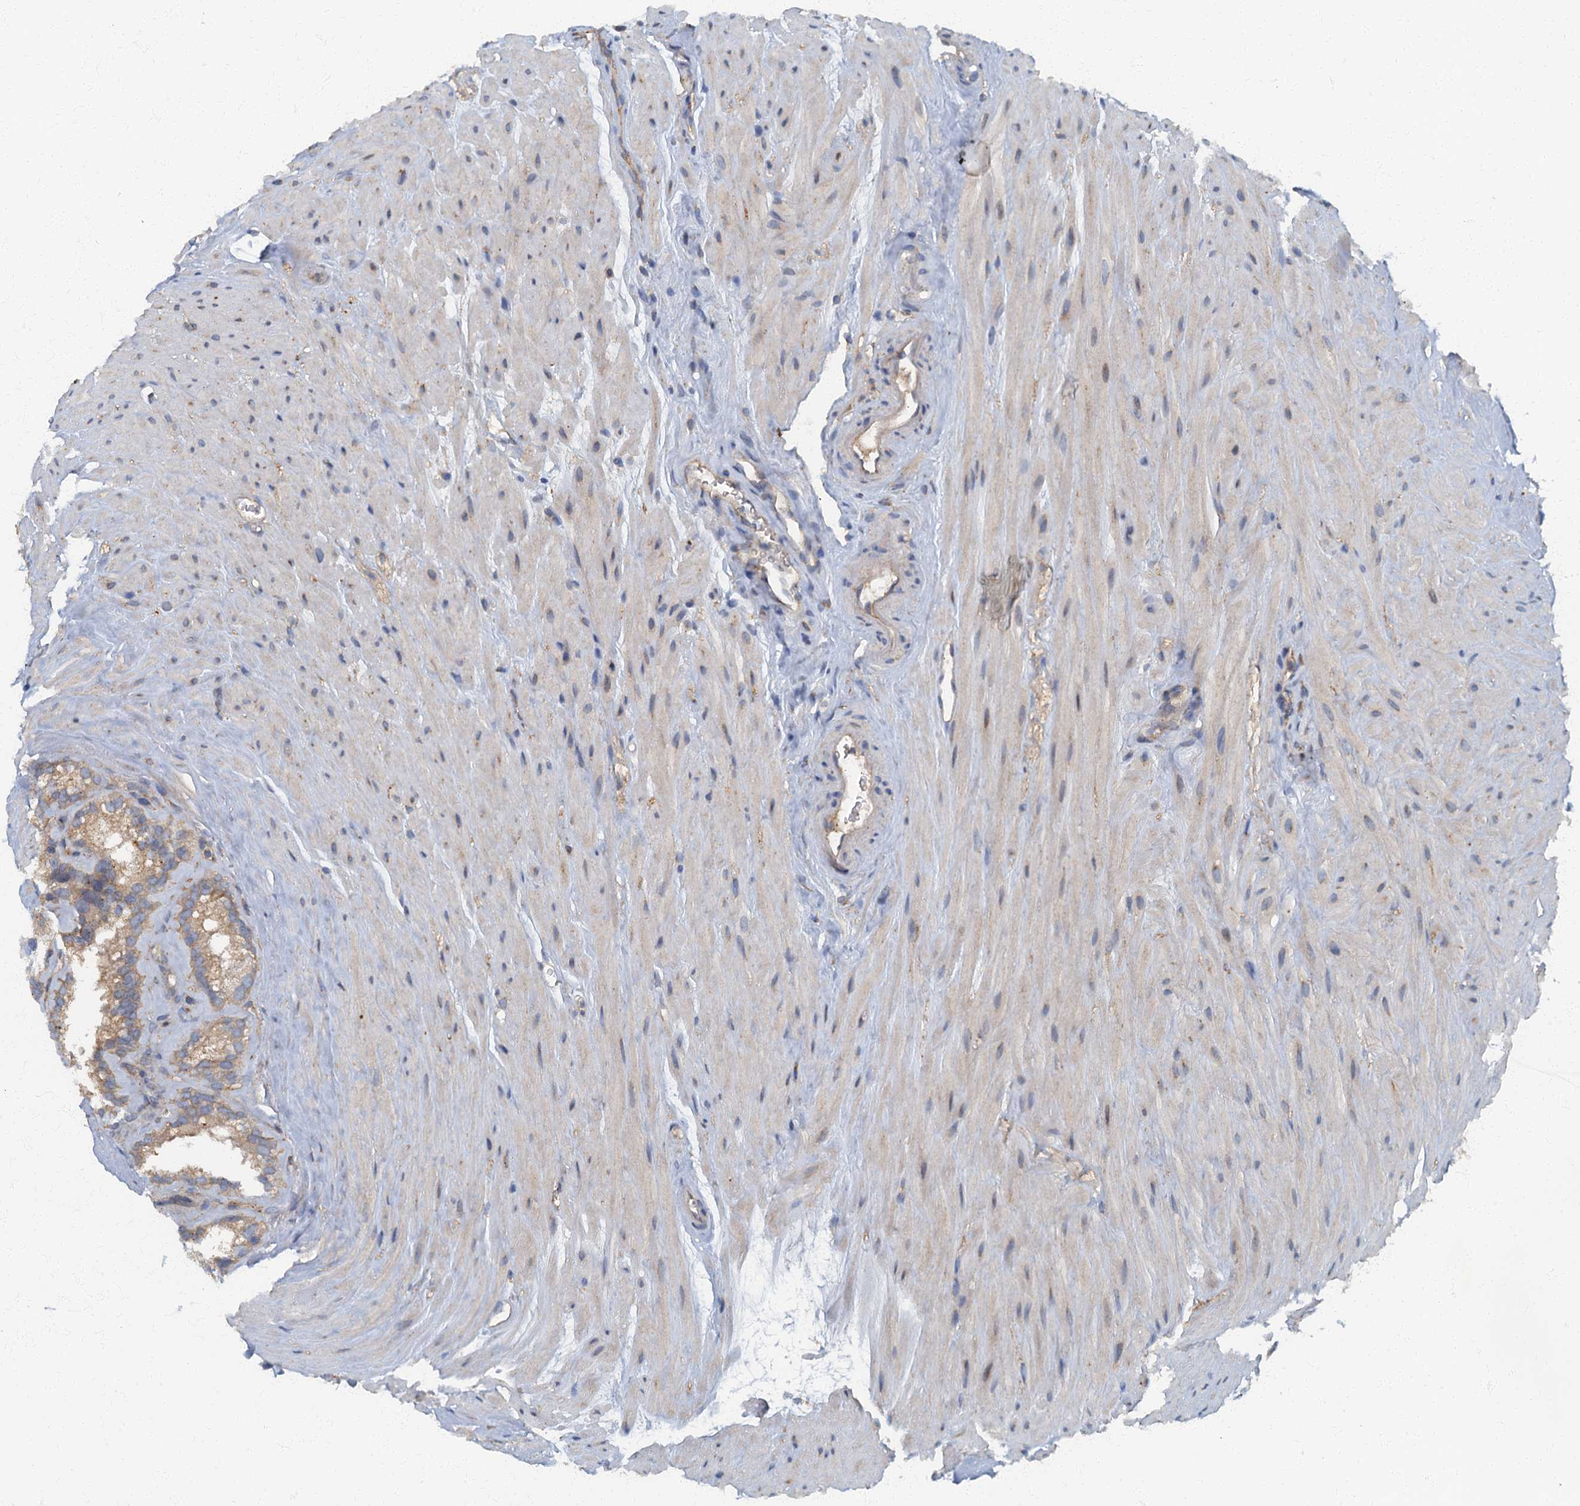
{"staining": {"intensity": "weak", "quantity": ">75%", "location": "cytoplasmic/membranous"}, "tissue": "seminal vesicle", "cell_type": "Glandular cells", "image_type": "normal", "snomed": [{"axis": "morphology", "description": "Normal tissue, NOS"}, {"axis": "topography", "description": "Prostate"}, {"axis": "topography", "description": "Seminal veicle"}], "caption": "An immunohistochemistry (IHC) photomicrograph of unremarkable tissue is shown. Protein staining in brown highlights weak cytoplasmic/membranous positivity in seminal vesicle within glandular cells. The staining is performed using DAB (3,3'-diaminobenzidine) brown chromogen to label protein expression. The nuclei are counter-stained blue using hematoxylin.", "gene": "ARL11", "patient": {"sex": "male", "age": 59}}